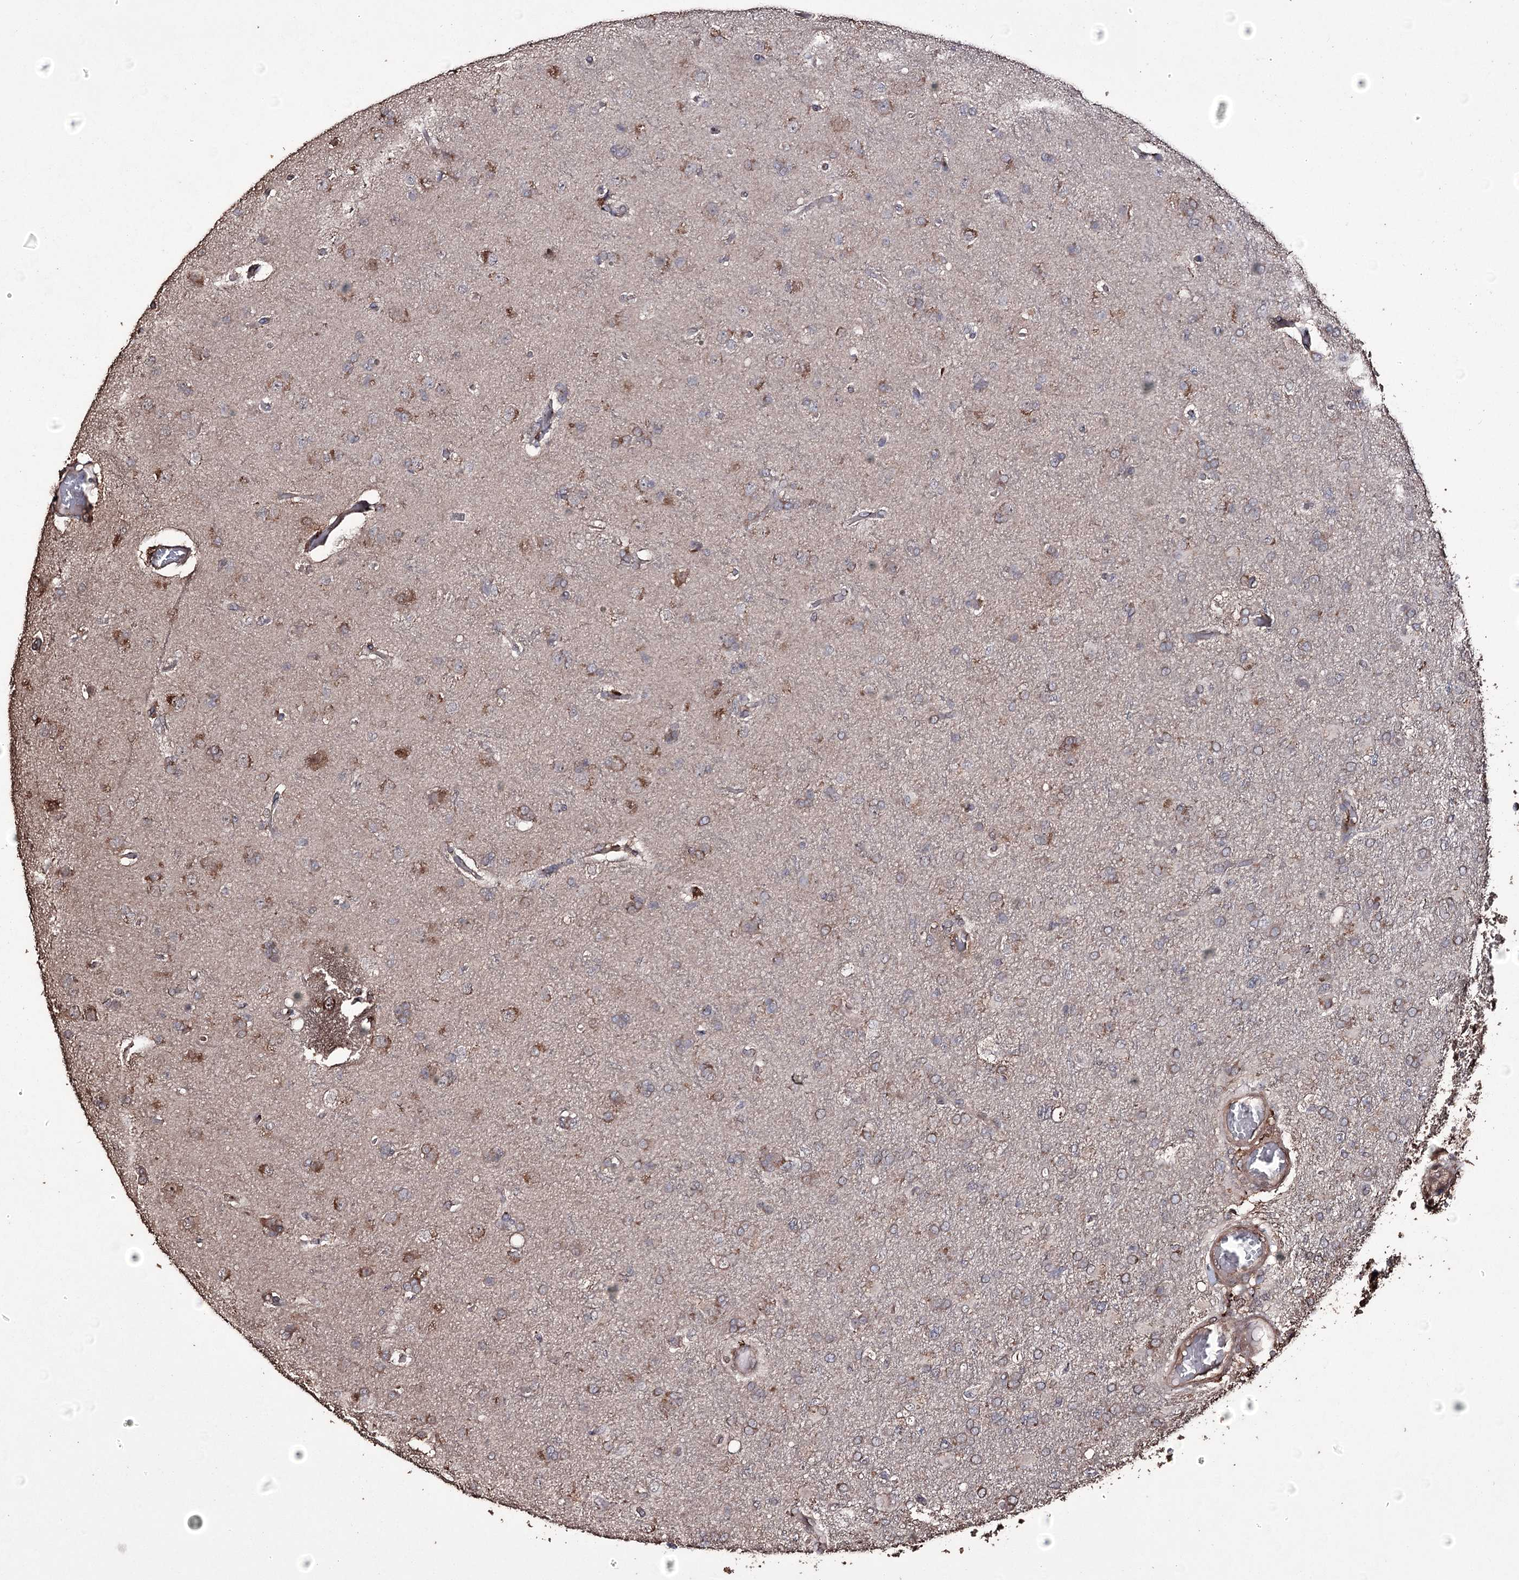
{"staining": {"intensity": "weak", "quantity": "25%-75%", "location": "cytoplasmic/membranous"}, "tissue": "glioma", "cell_type": "Tumor cells", "image_type": "cancer", "snomed": [{"axis": "morphology", "description": "Glioma, malignant, High grade"}, {"axis": "topography", "description": "Brain"}], "caption": "A photomicrograph of human high-grade glioma (malignant) stained for a protein demonstrates weak cytoplasmic/membranous brown staining in tumor cells. (DAB IHC, brown staining for protein, blue staining for nuclei).", "gene": "ZNF662", "patient": {"sex": "male", "age": 61}}